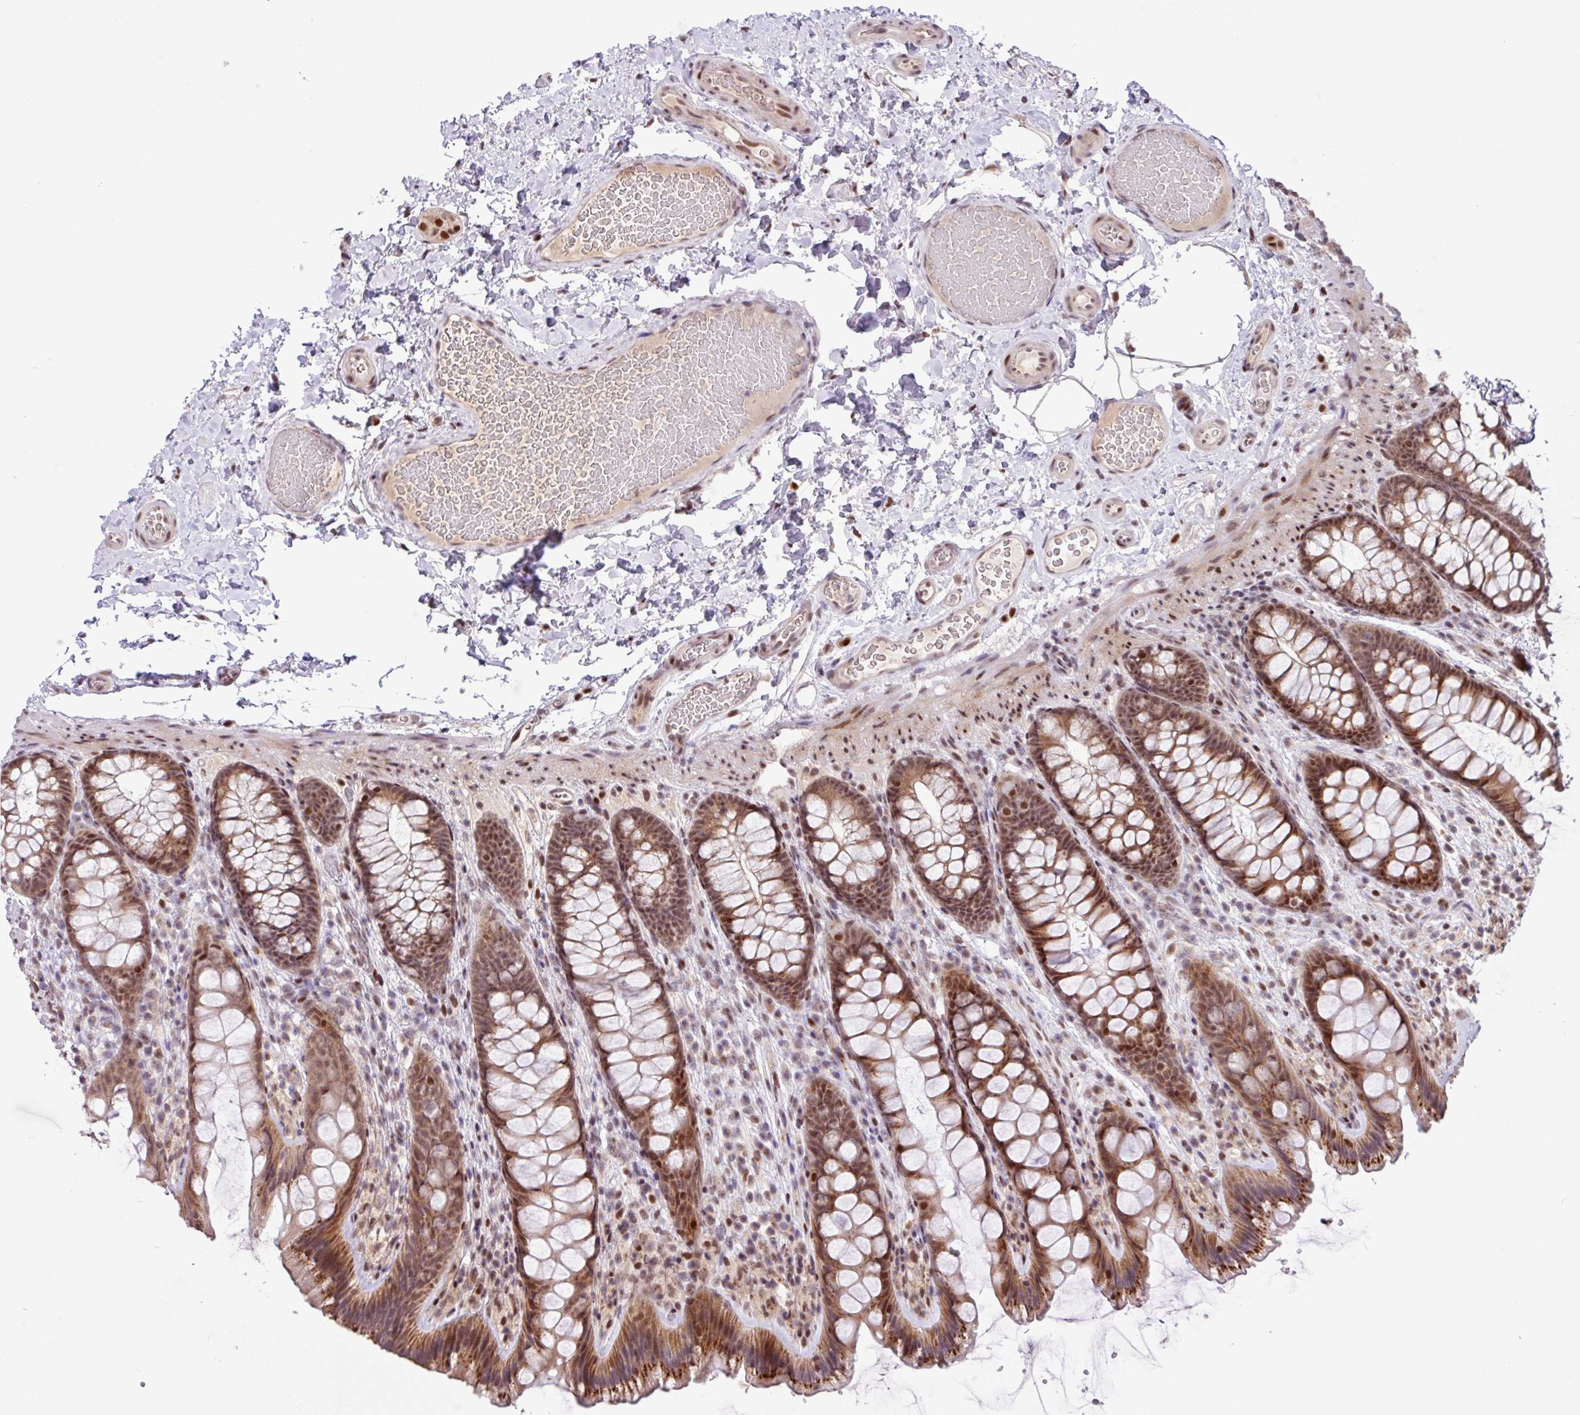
{"staining": {"intensity": "moderate", "quantity": "25%-75%", "location": "nuclear"}, "tissue": "colon", "cell_type": "Endothelial cells", "image_type": "normal", "snomed": [{"axis": "morphology", "description": "Normal tissue, NOS"}, {"axis": "topography", "description": "Colon"}], "caption": "Immunohistochemistry (IHC) of unremarkable human colon exhibits medium levels of moderate nuclear staining in about 25%-75% of endothelial cells.", "gene": "BRD3", "patient": {"sex": "male", "age": 46}}